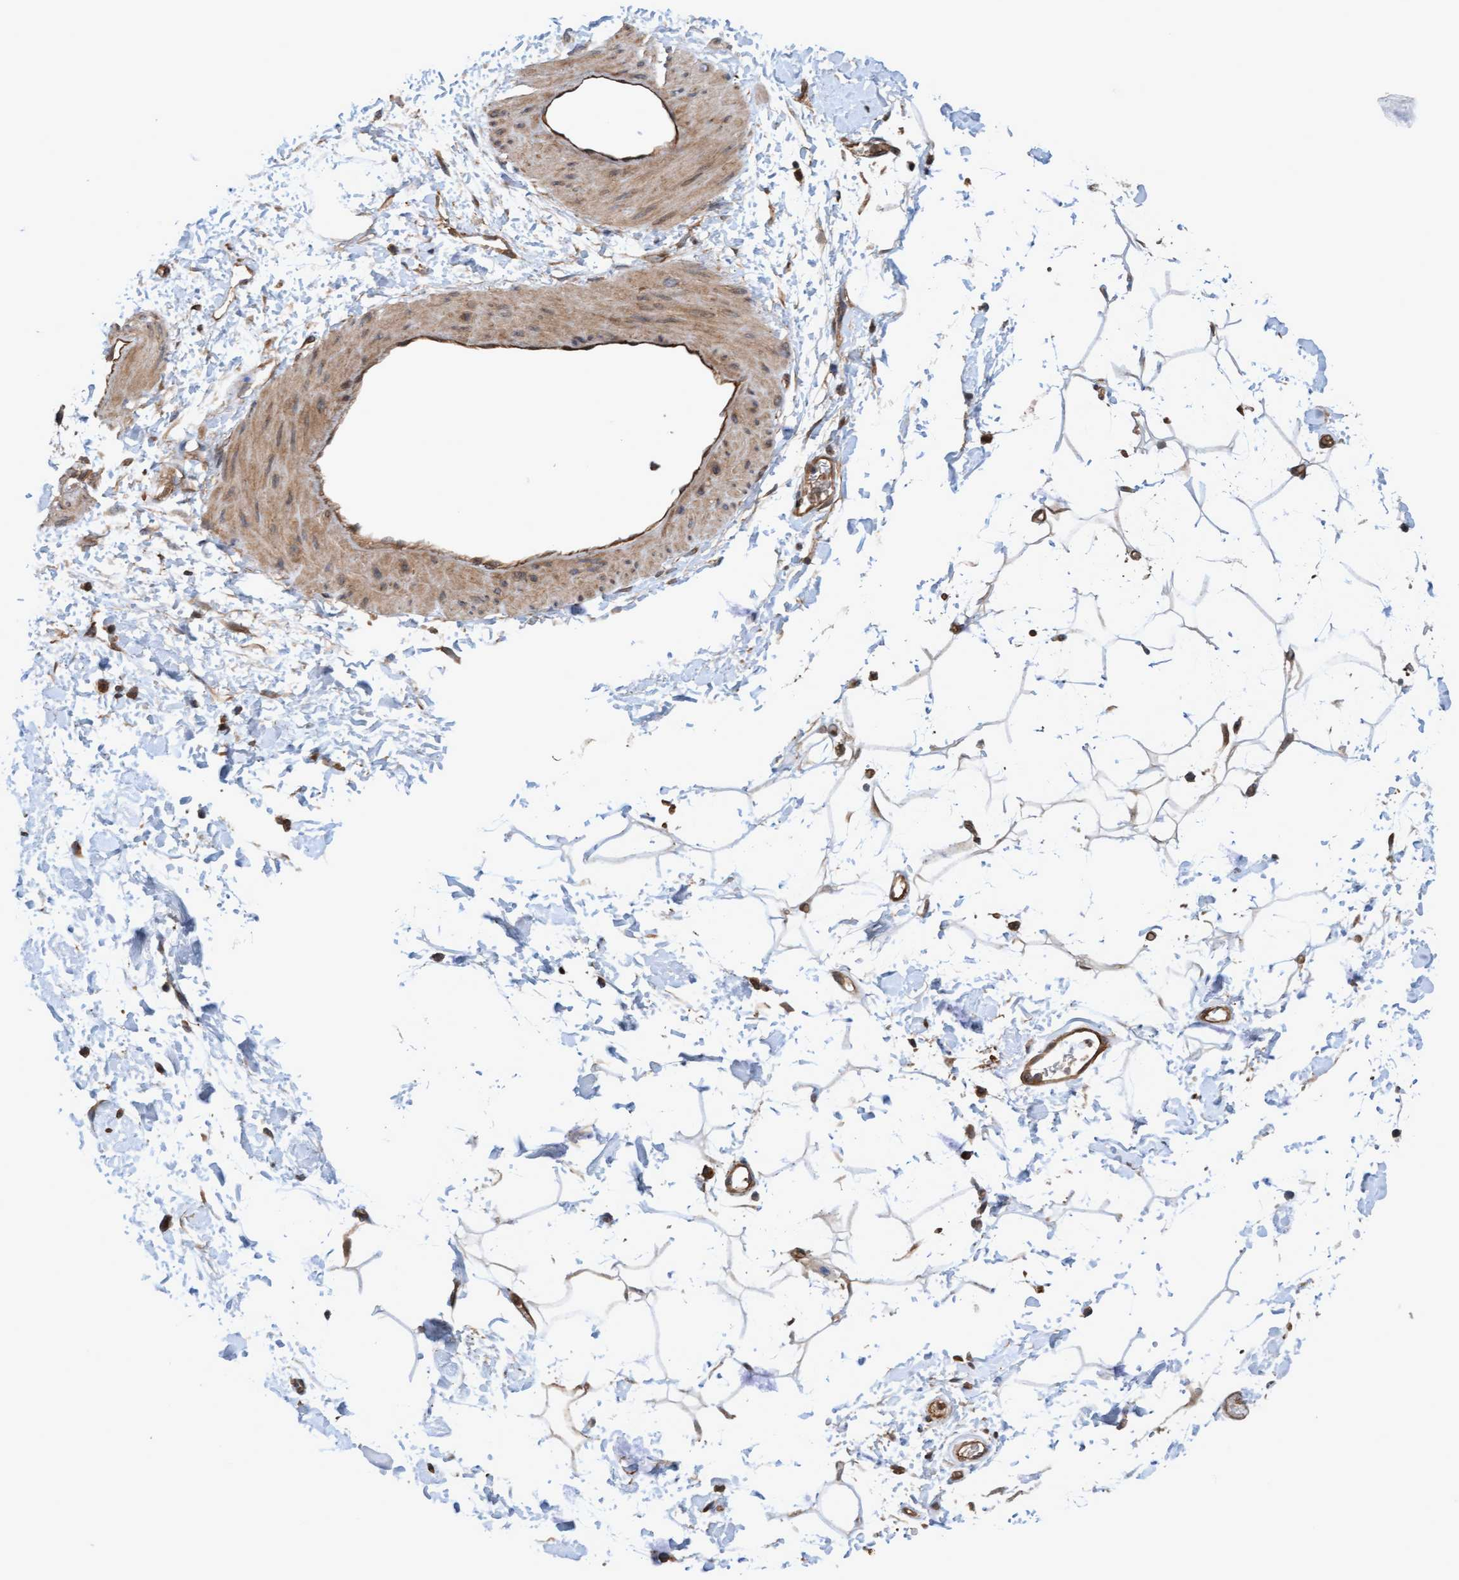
{"staining": {"intensity": "moderate", "quantity": "25%-75%", "location": "cytoplasmic/membranous"}, "tissue": "adipose tissue", "cell_type": "Adipocytes", "image_type": "normal", "snomed": [{"axis": "morphology", "description": "Normal tissue, NOS"}, {"axis": "topography", "description": "Soft tissue"}], "caption": "Immunohistochemical staining of unremarkable adipose tissue exhibits moderate cytoplasmic/membranous protein expression in approximately 25%-75% of adipocytes.", "gene": "ERAL1", "patient": {"sex": "male", "age": 72}}